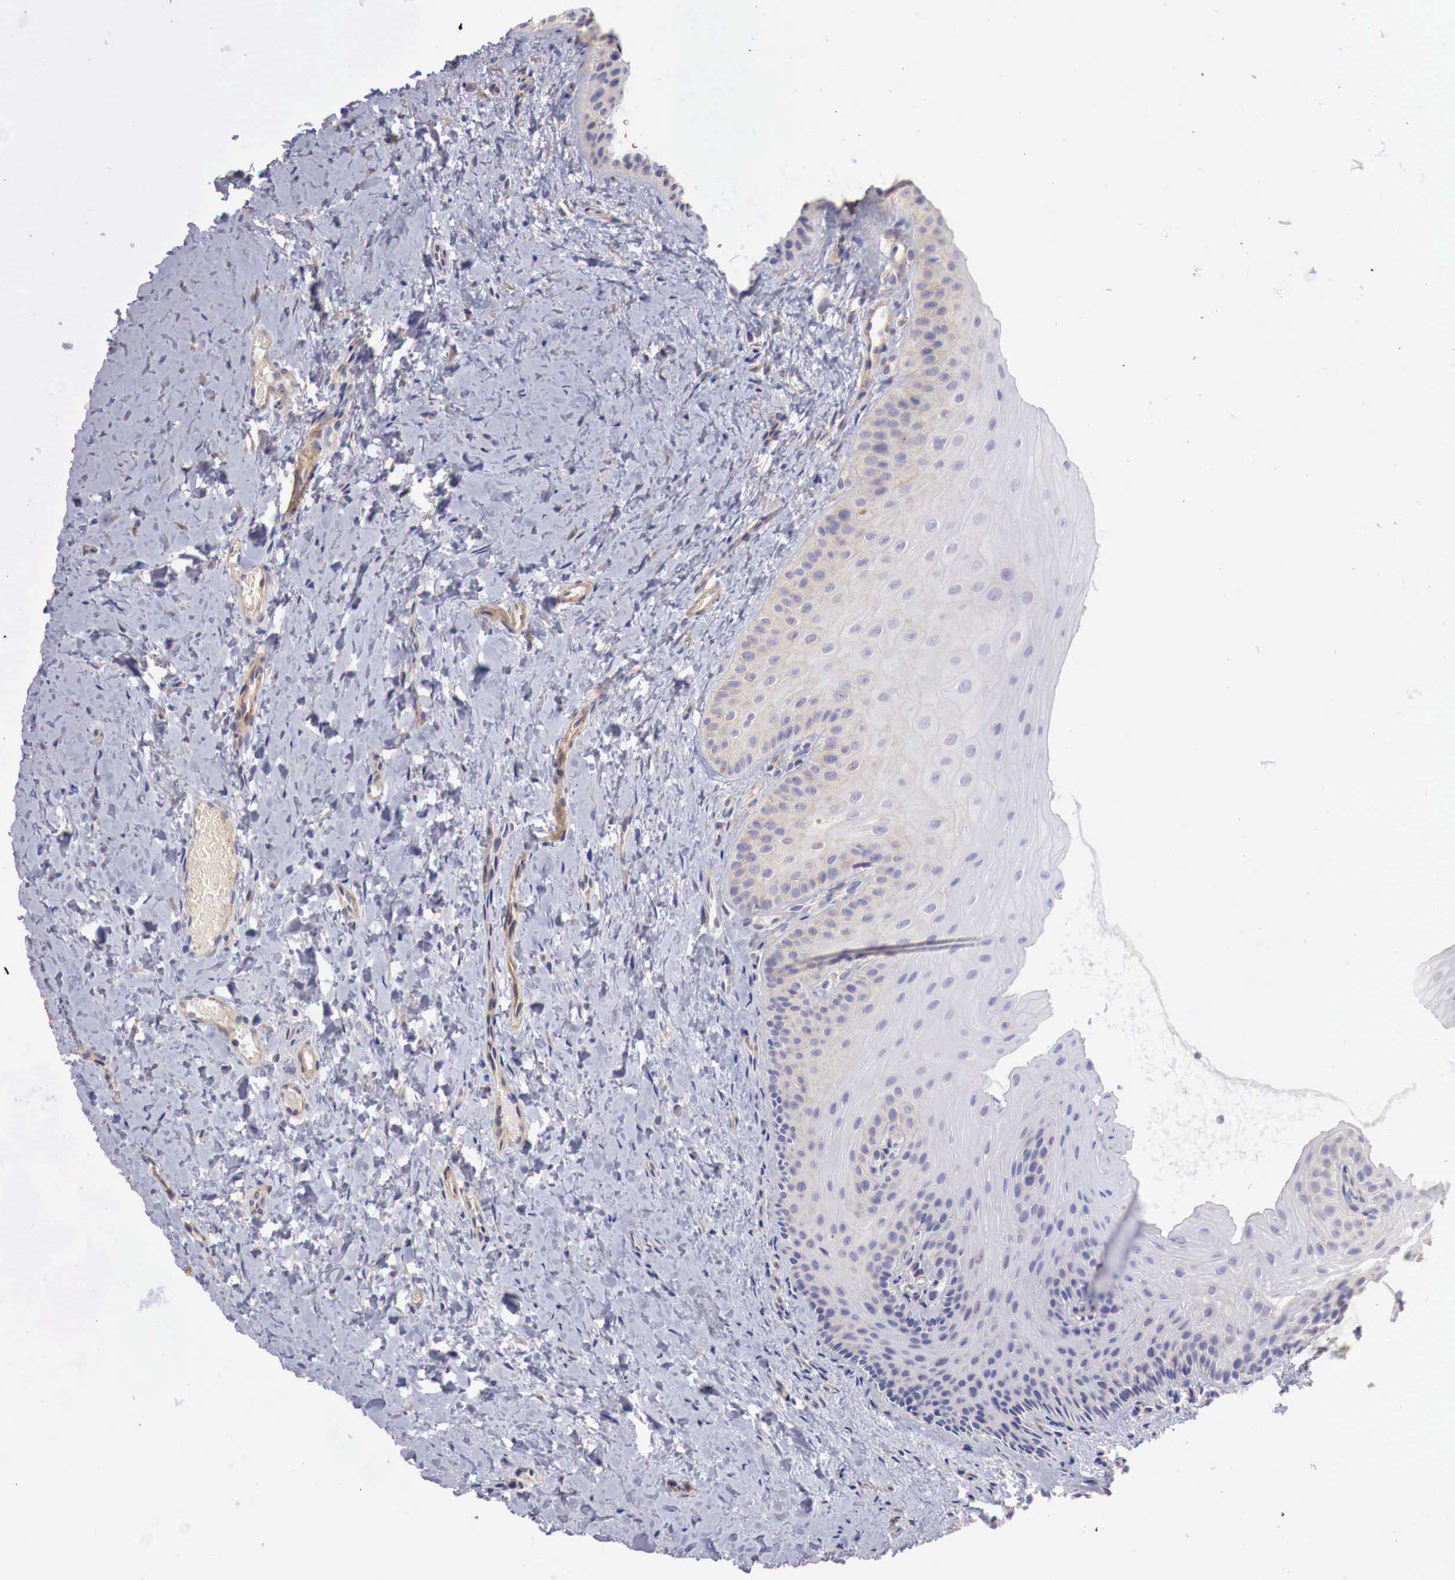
{"staining": {"intensity": "weak", "quantity": "25%-75%", "location": "cytoplasmic/membranous"}, "tissue": "oral mucosa", "cell_type": "Squamous epithelial cells", "image_type": "normal", "snomed": [{"axis": "morphology", "description": "Normal tissue, NOS"}, {"axis": "topography", "description": "Oral tissue"}], "caption": "Human oral mucosa stained with a brown dye exhibits weak cytoplasmic/membranous positive expression in about 25%-75% of squamous epithelial cells.", "gene": "KLHDC7B", "patient": {"sex": "female", "age": 23}}